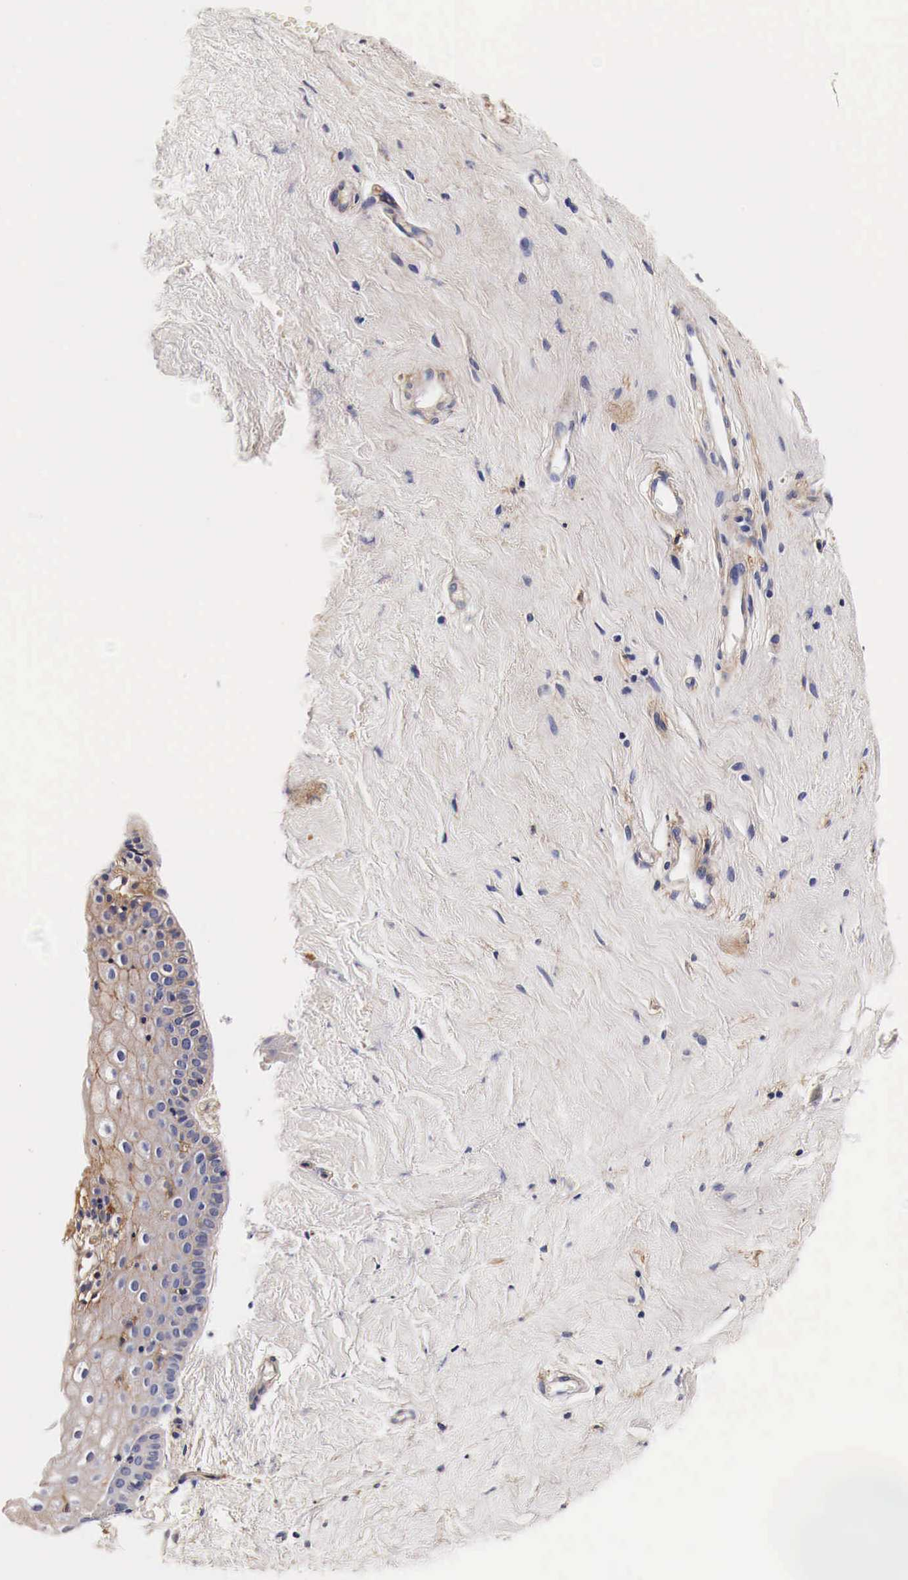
{"staining": {"intensity": "negative", "quantity": "none", "location": "none"}, "tissue": "cervix", "cell_type": "Glandular cells", "image_type": "normal", "snomed": [{"axis": "morphology", "description": "Normal tissue, NOS"}, {"axis": "topography", "description": "Cervix"}], "caption": "Glandular cells show no significant positivity in benign cervix. (DAB (3,3'-diaminobenzidine) IHC visualized using brightfield microscopy, high magnification).", "gene": "RP2", "patient": {"sex": "female", "age": 53}}